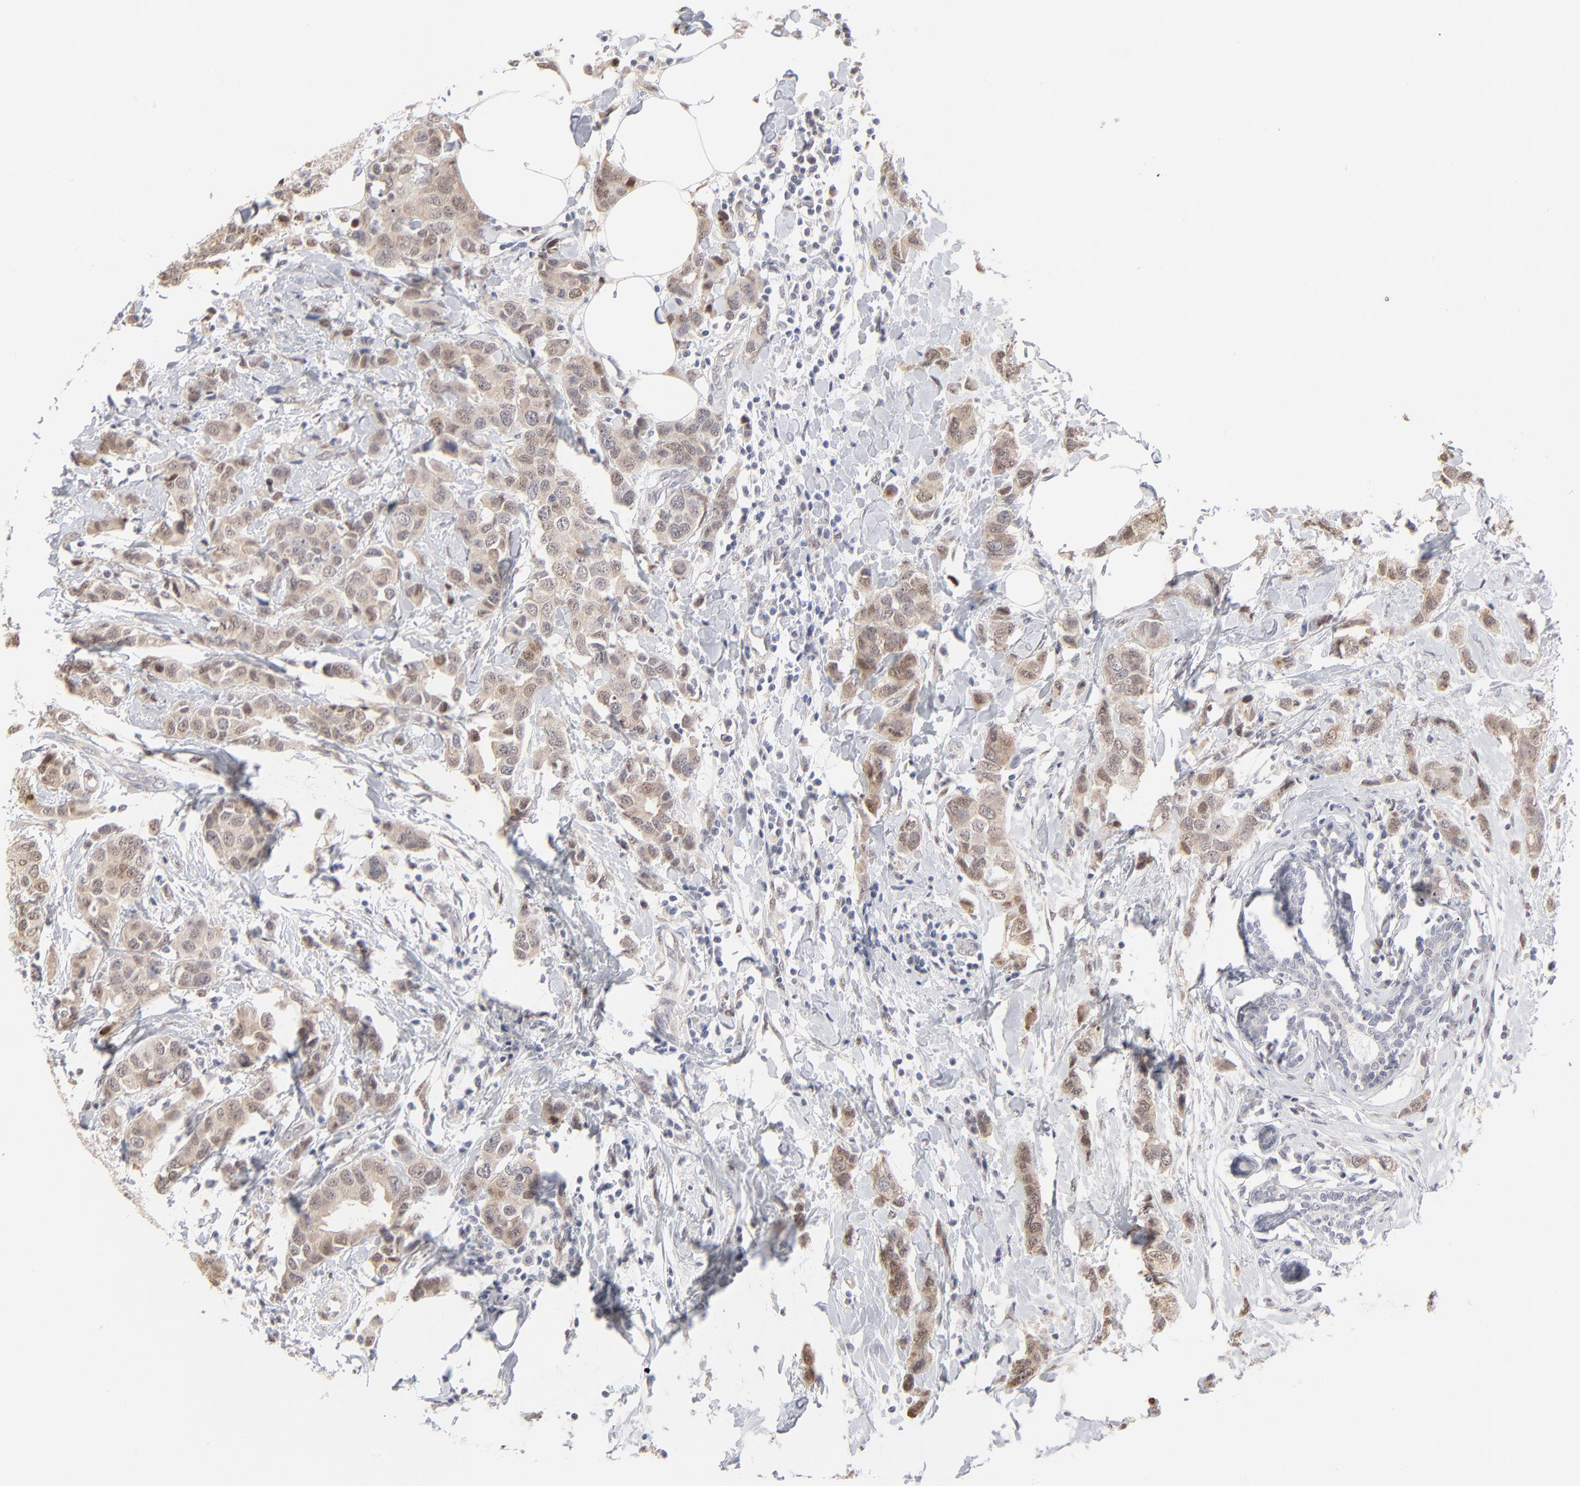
{"staining": {"intensity": "moderate", "quantity": ">75%", "location": "cytoplasmic/membranous,nuclear"}, "tissue": "breast cancer", "cell_type": "Tumor cells", "image_type": "cancer", "snomed": [{"axis": "morphology", "description": "Normal tissue, NOS"}, {"axis": "morphology", "description": "Duct carcinoma"}, {"axis": "topography", "description": "Breast"}], "caption": "Protein expression analysis of human breast cancer reveals moderate cytoplasmic/membranous and nuclear expression in about >75% of tumor cells. The protein of interest is shown in brown color, while the nuclei are stained blue.", "gene": "RBM3", "patient": {"sex": "female", "age": 50}}